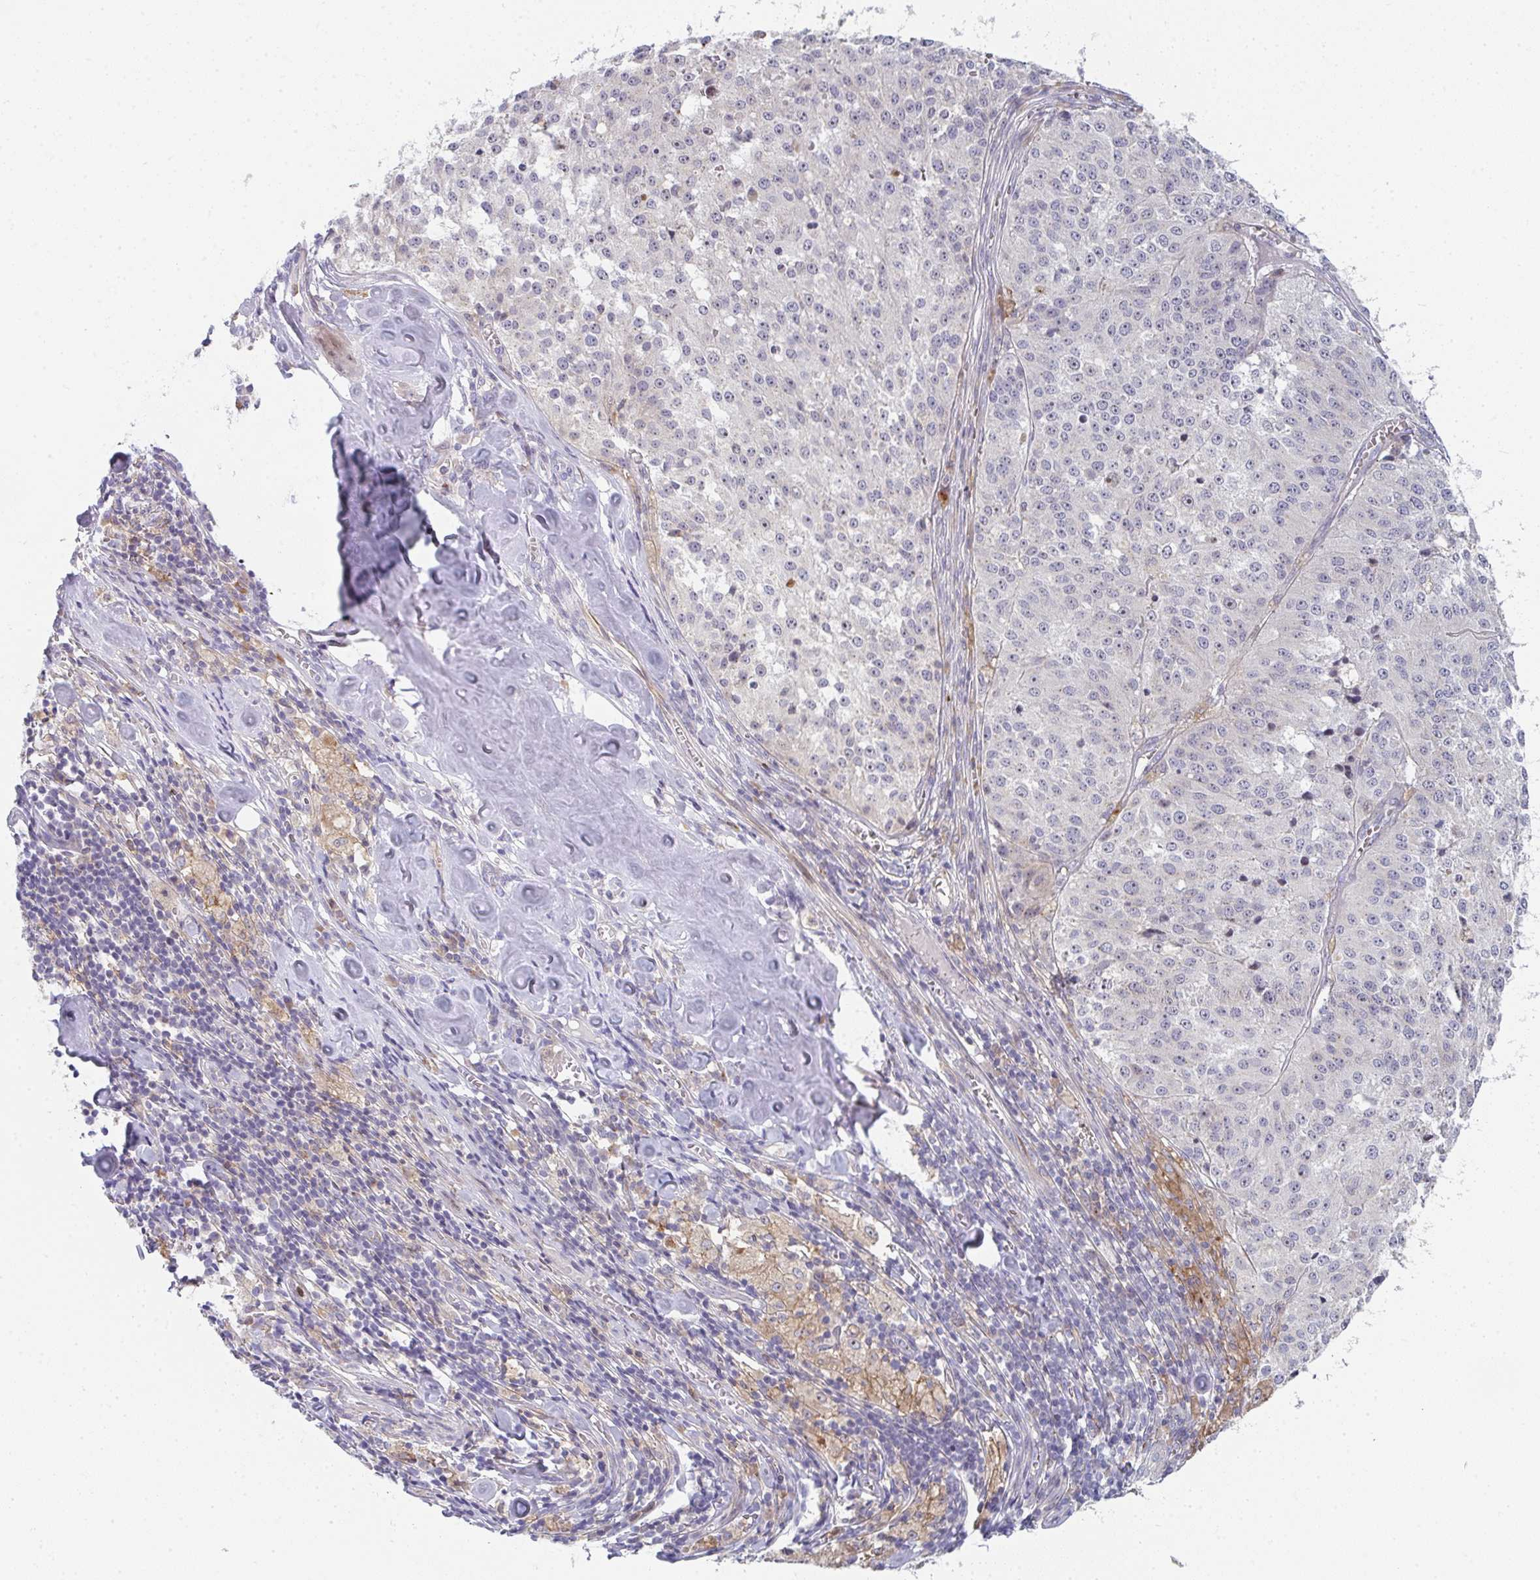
{"staining": {"intensity": "negative", "quantity": "none", "location": "none"}, "tissue": "melanoma", "cell_type": "Tumor cells", "image_type": "cancer", "snomed": [{"axis": "morphology", "description": "Malignant melanoma, Metastatic site"}, {"axis": "topography", "description": "Lymph node"}], "caption": "An immunohistochemistry (IHC) micrograph of malignant melanoma (metastatic site) is shown. There is no staining in tumor cells of malignant melanoma (metastatic site).", "gene": "KLHL33", "patient": {"sex": "female", "age": 64}}